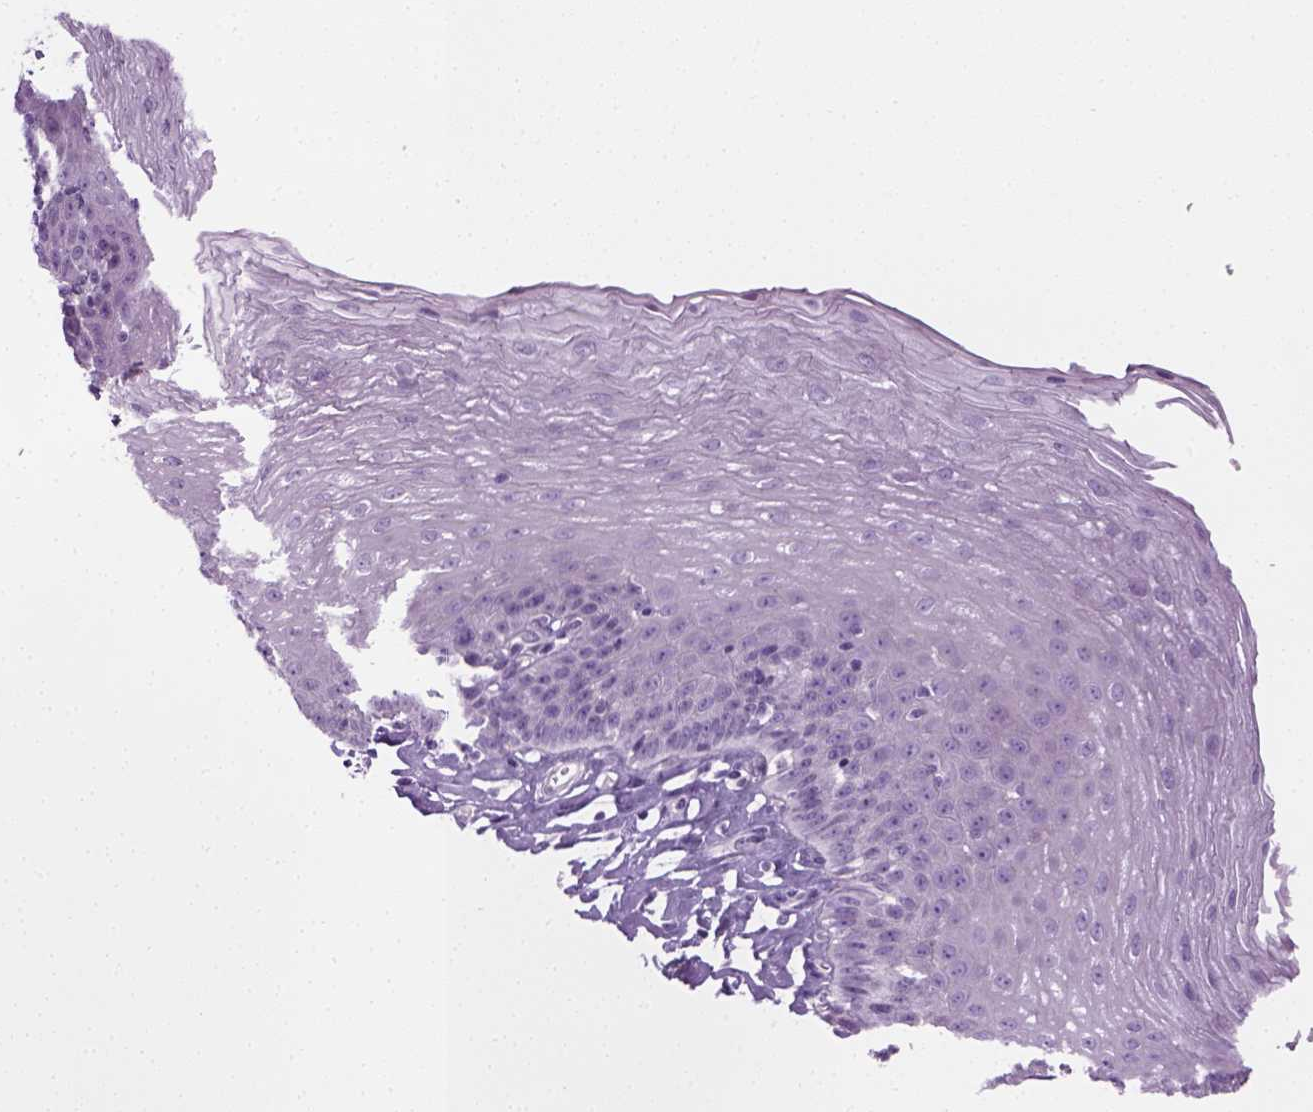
{"staining": {"intensity": "negative", "quantity": "none", "location": "none"}, "tissue": "esophagus", "cell_type": "Squamous epithelial cells", "image_type": "normal", "snomed": [{"axis": "morphology", "description": "Normal tissue, NOS"}, {"axis": "topography", "description": "Esophagus"}], "caption": "High magnification brightfield microscopy of benign esophagus stained with DAB (3,3'-diaminobenzidine) (brown) and counterstained with hematoxylin (blue): squamous epithelial cells show no significant staining.", "gene": "CIBAR2", "patient": {"sex": "female", "age": 81}}